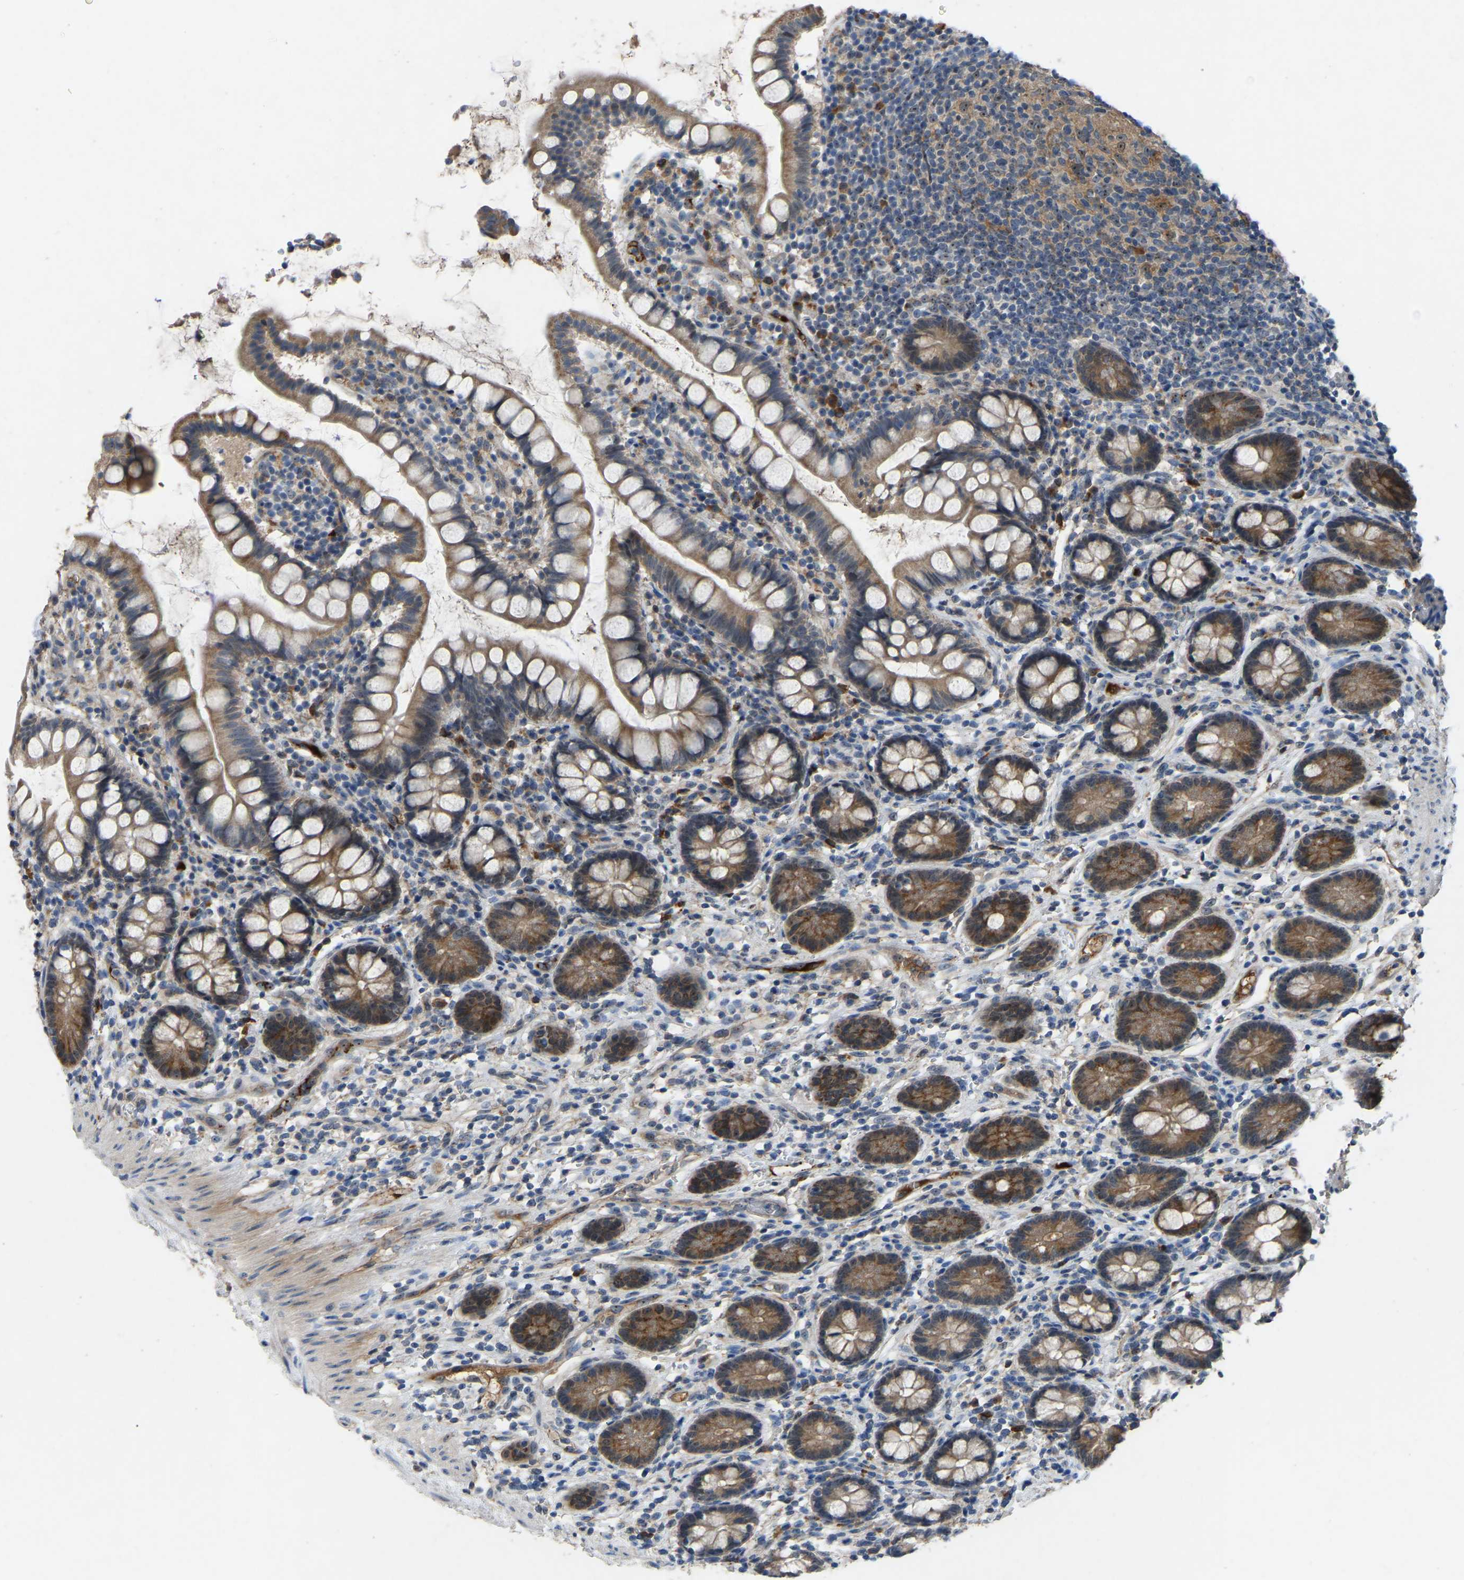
{"staining": {"intensity": "moderate", "quantity": ">75%", "location": "cytoplasmic/membranous"}, "tissue": "small intestine", "cell_type": "Glandular cells", "image_type": "normal", "snomed": [{"axis": "morphology", "description": "Normal tissue, NOS"}, {"axis": "topography", "description": "Small intestine"}], "caption": "Normal small intestine reveals moderate cytoplasmic/membranous expression in about >75% of glandular cells Ihc stains the protein in brown and the nuclei are stained blue..", "gene": "FHIT", "patient": {"sex": "female", "age": 84}}